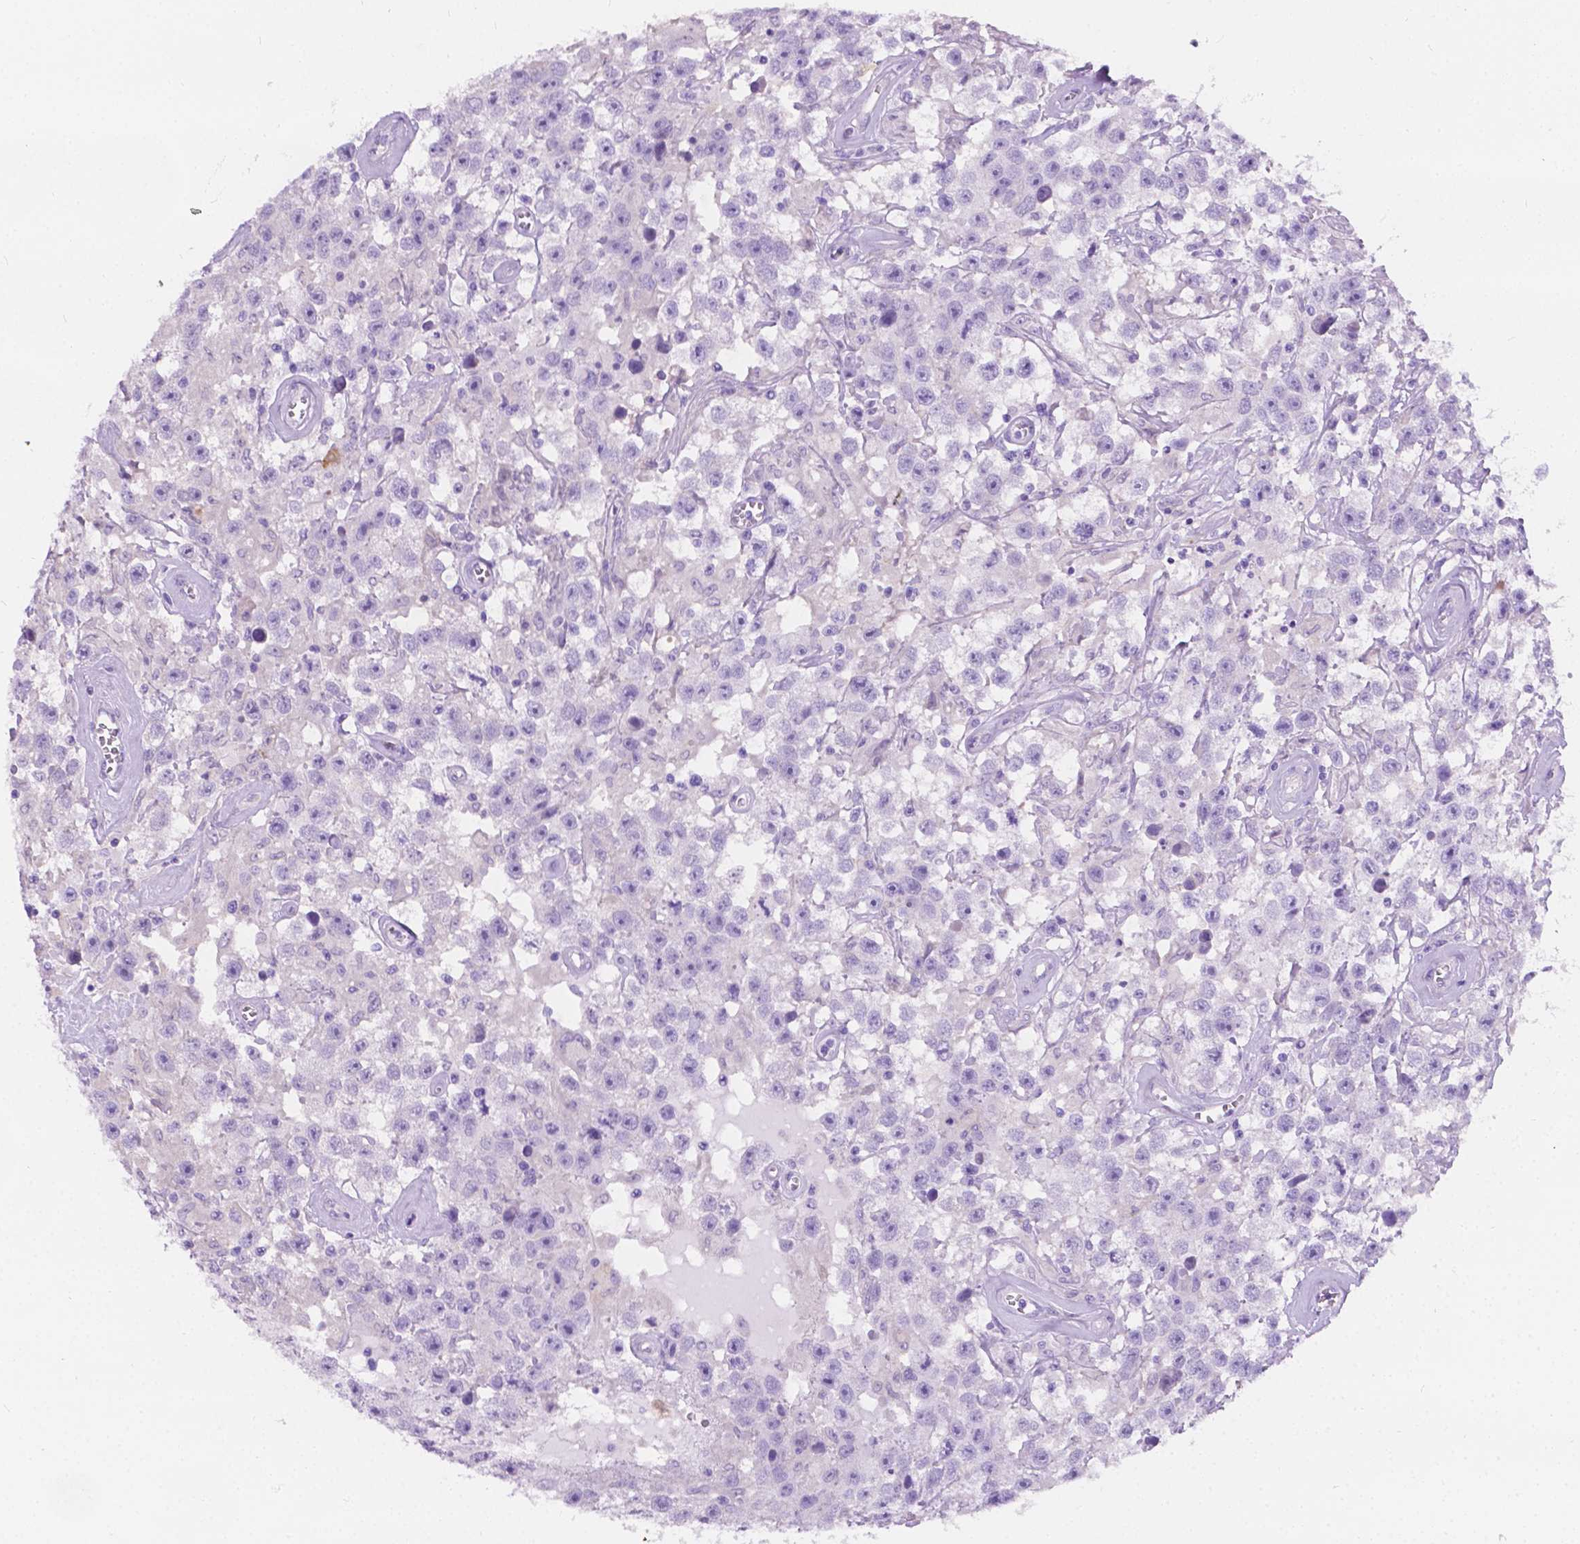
{"staining": {"intensity": "negative", "quantity": "none", "location": "none"}, "tissue": "testis cancer", "cell_type": "Tumor cells", "image_type": "cancer", "snomed": [{"axis": "morphology", "description": "Seminoma, NOS"}, {"axis": "topography", "description": "Testis"}], "caption": "Immunohistochemical staining of testis cancer (seminoma) reveals no significant positivity in tumor cells.", "gene": "GNAO1", "patient": {"sex": "male", "age": 43}}